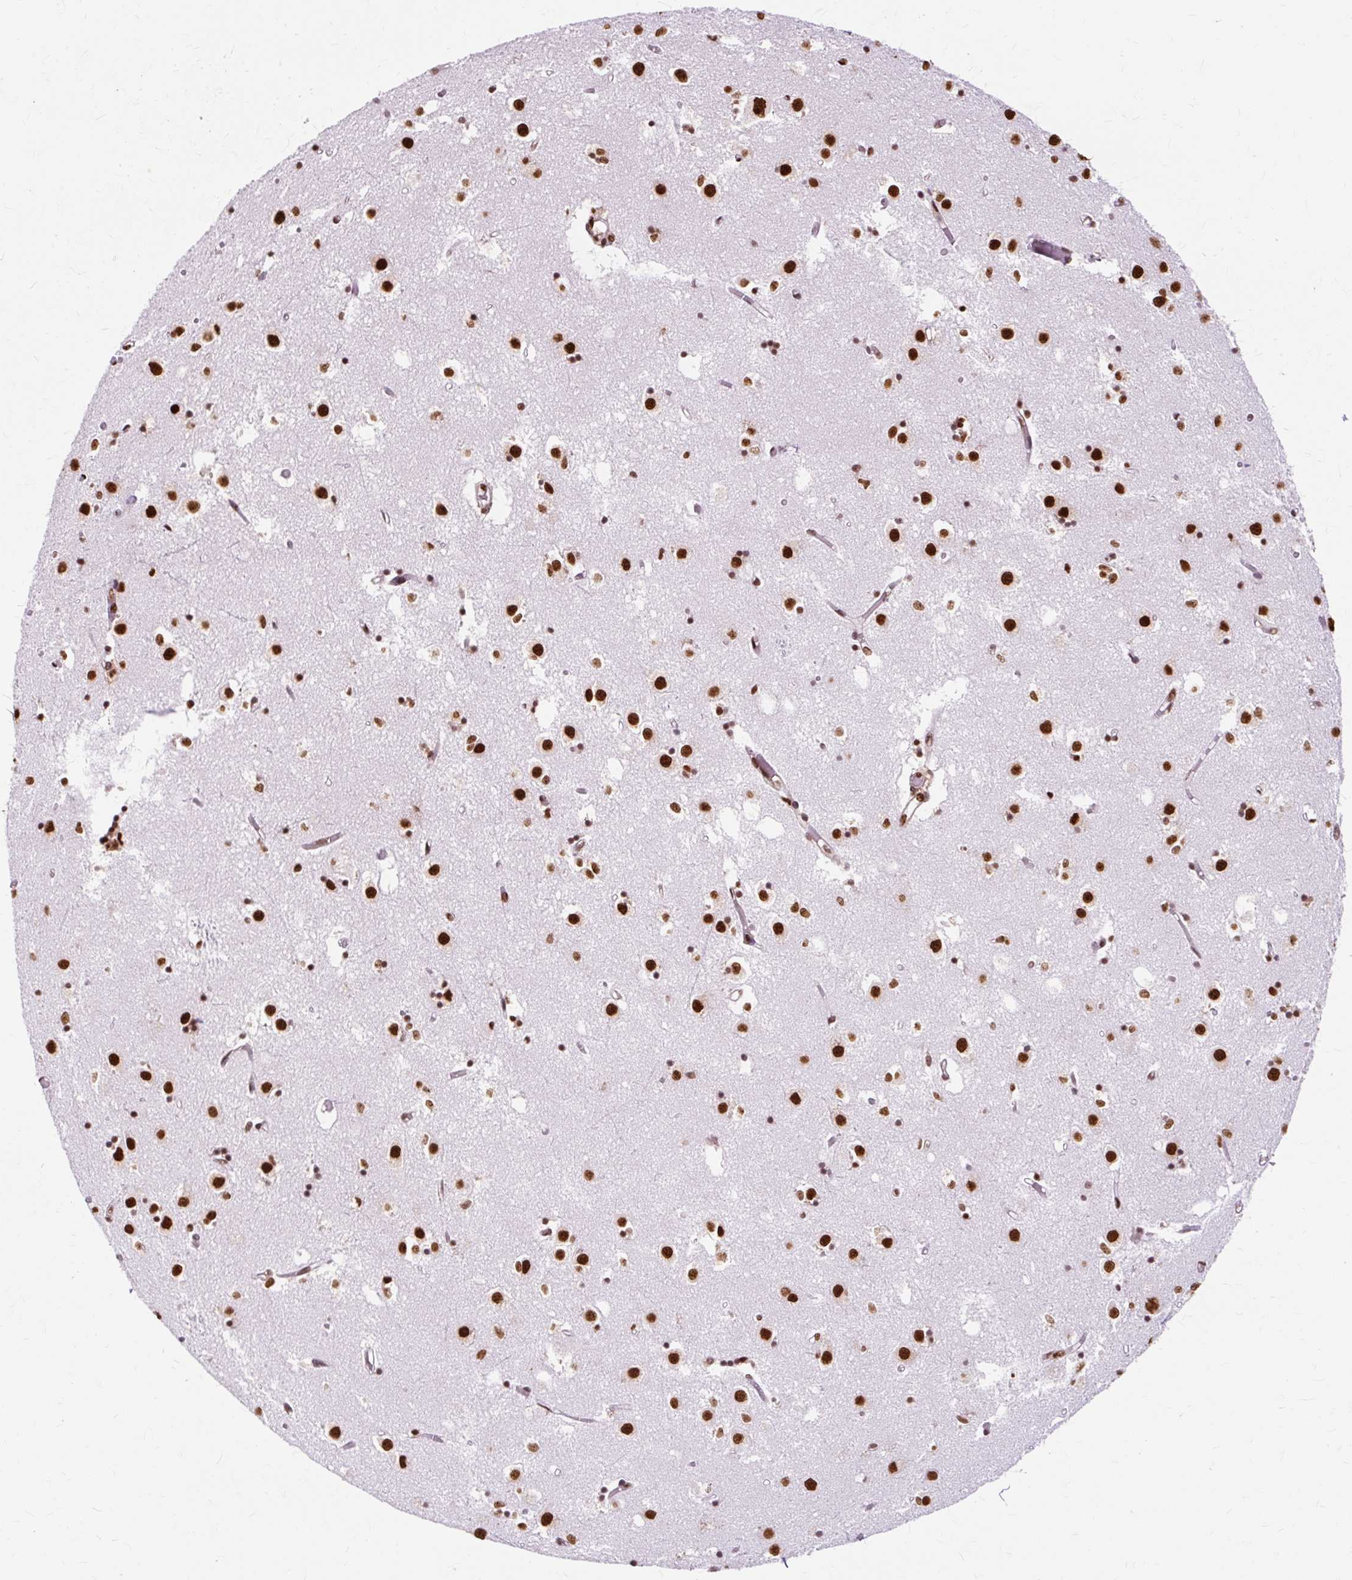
{"staining": {"intensity": "strong", "quantity": ">75%", "location": "cytoplasmic/membranous,nuclear"}, "tissue": "caudate", "cell_type": "Glial cells", "image_type": "normal", "snomed": [{"axis": "morphology", "description": "Normal tissue, NOS"}, {"axis": "topography", "description": "Lateral ventricle wall"}], "caption": "The photomicrograph exhibits staining of unremarkable caudate, revealing strong cytoplasmic/membranous,nuclear protein expression (brown color) within glial cells. (Brightfield microscopy of DAB IHC at high magnification).", "gene": "XRCC6", "patient": {"sex": "male", "age": 70}}